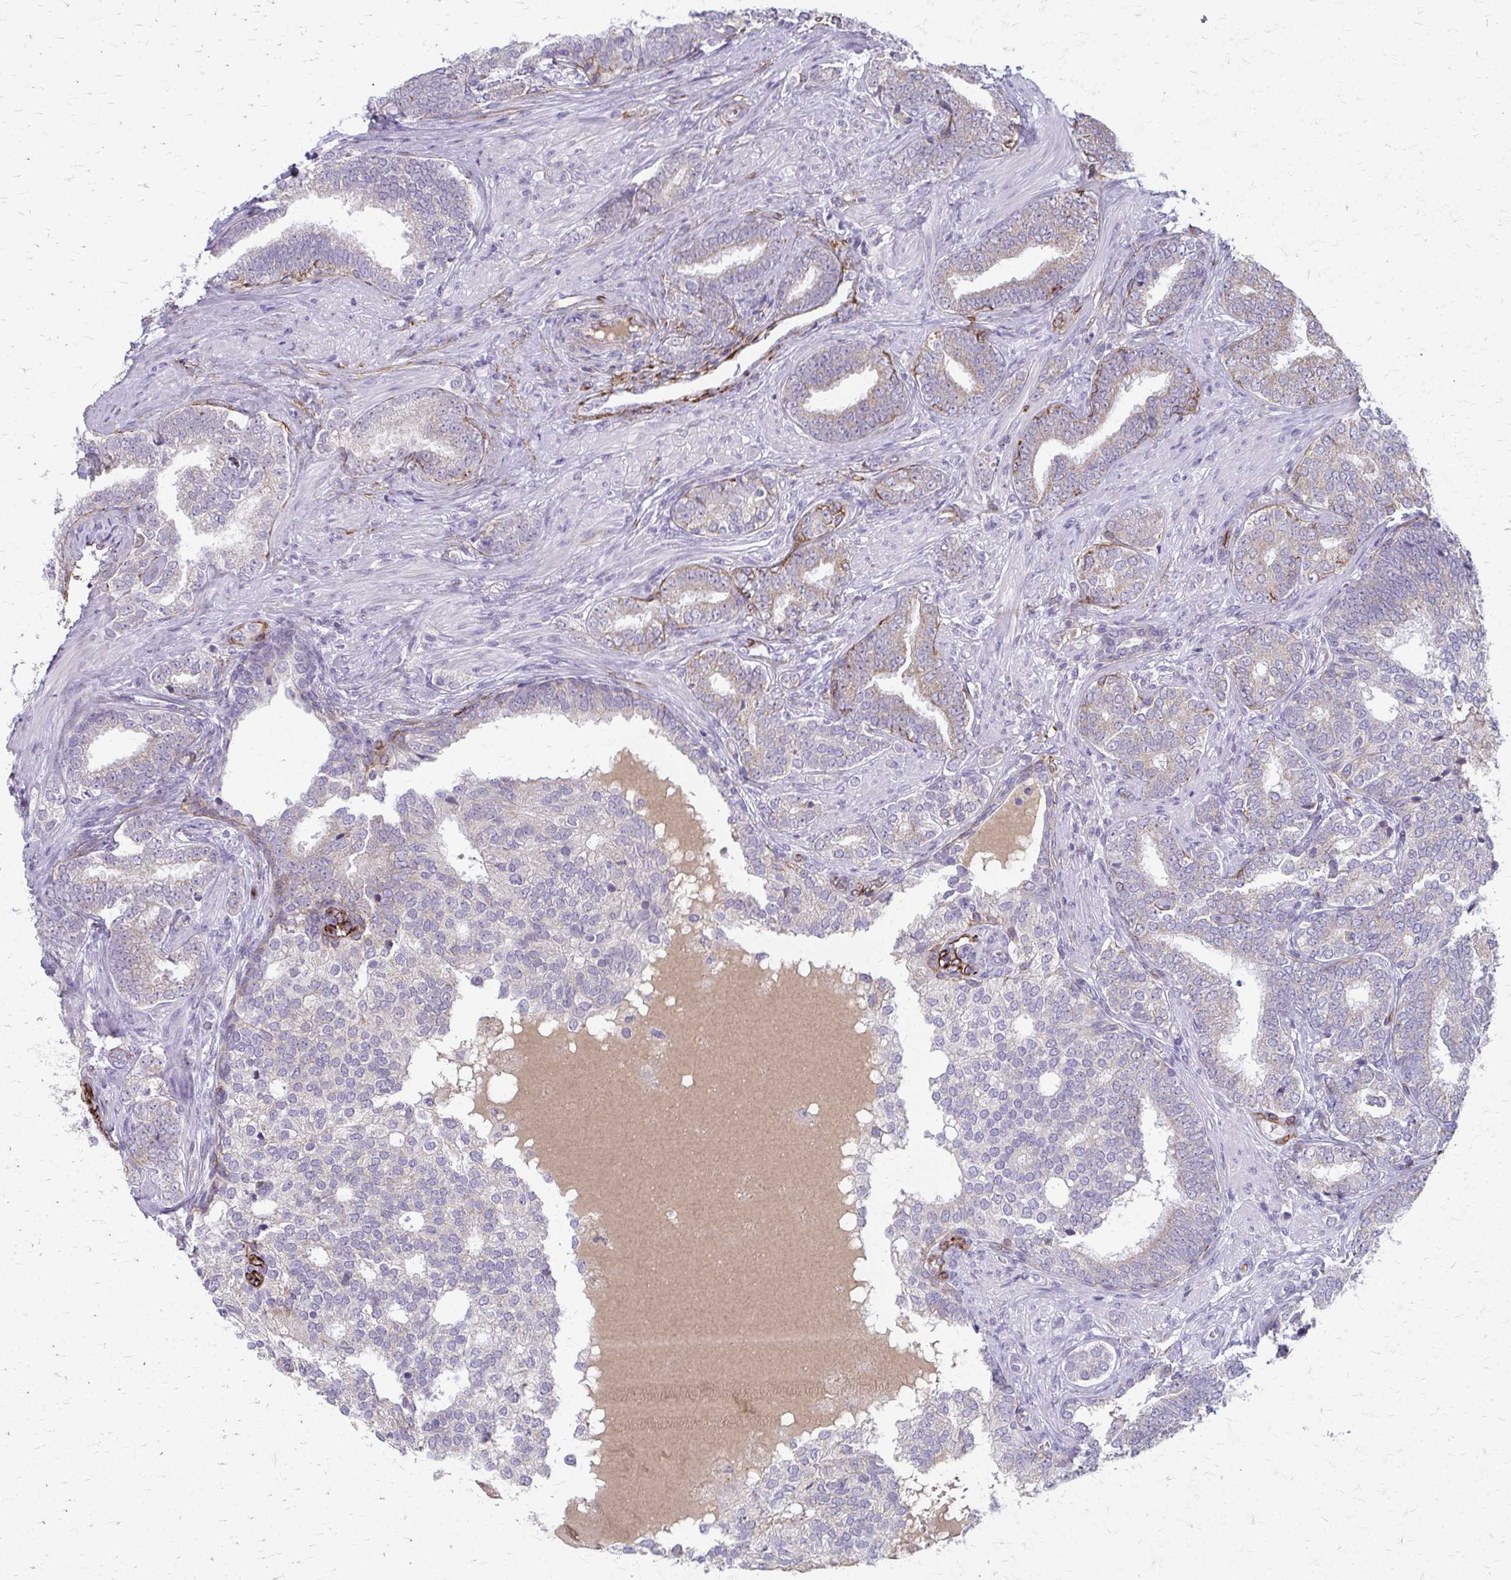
{"staining": {"intensity": "weak", "quantity": "<25%", "location": "cytoplasmic/membranous"}, "tissue": "prostate cancer", "cell_type": "Tumor cells", "image_type": "cancer", "snomed": [{"axis": "morphology", "description": "Adenocarcinoma, High grade"}, {"axis": "topography", "description": "Prostate"}], "caption": "Protein analysis of prostate high-grade adenocarcinoma demonstrates no significant staining in tumor cells.", "gene": "ADIPOQ", "patient": {"sex": "male", "age": 72}}